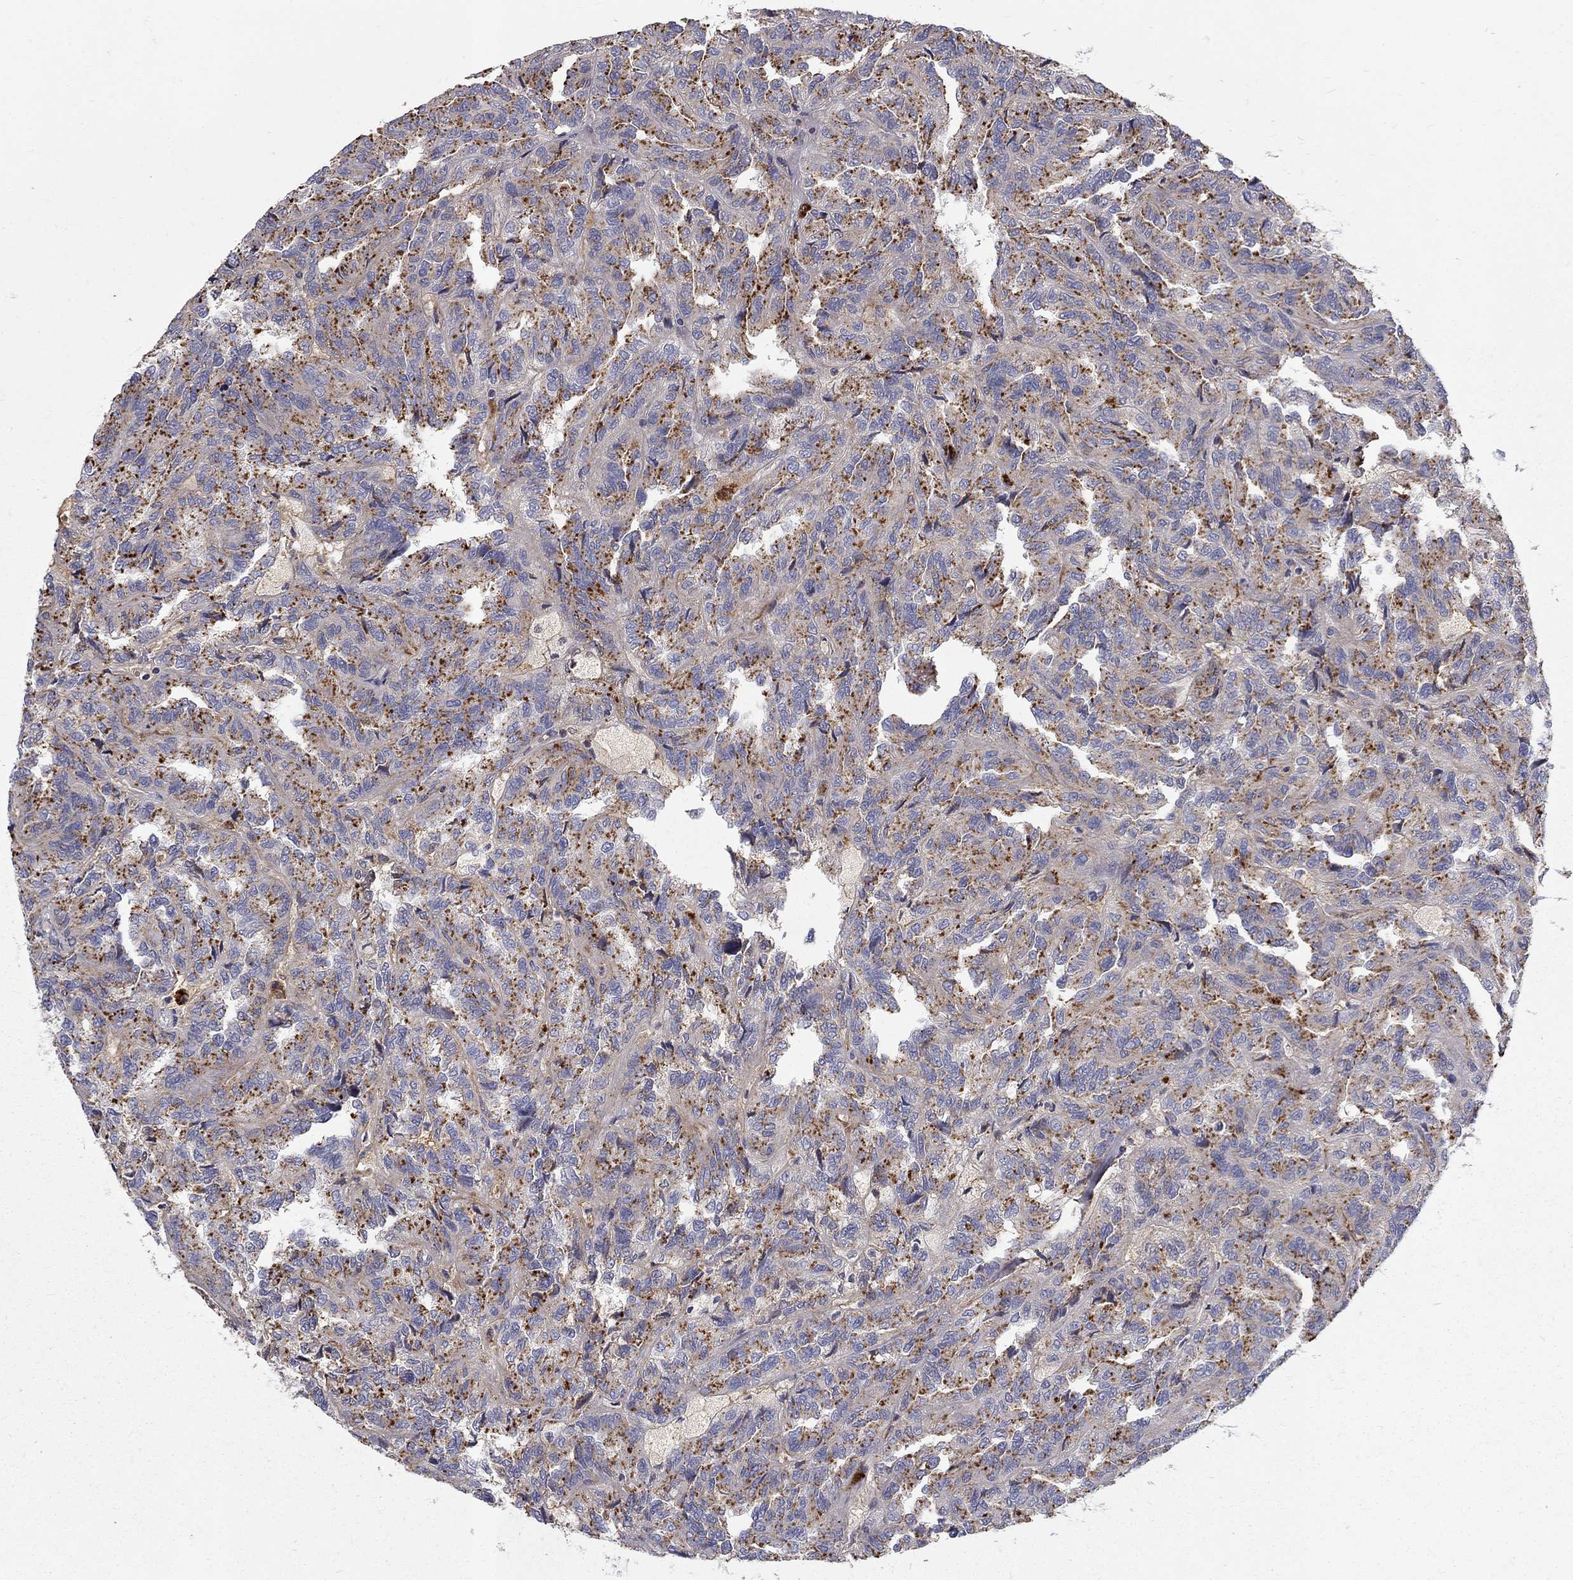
{"staining": {"intensity": "strong", "quantity": "25%-75%", "location": "cytoplasmic/membranous"}, "tissue": "renal cancer", "cell_type": "Tumor cells", "image_type": "cancer", "snomed": [{"axis": "morphology", "description": "Adenocarcinoma, NOS"}, {"axis": "topography", "description": "Kidney"}], "caption": "A high amount of strong cytoplasmic/membranous expression is present in approximately 25%-75% of tumor cells in adenocarcinoma (renal) tissue.", "gene": "EPDR1", "patient": {"sex": "male", "age": 79}}